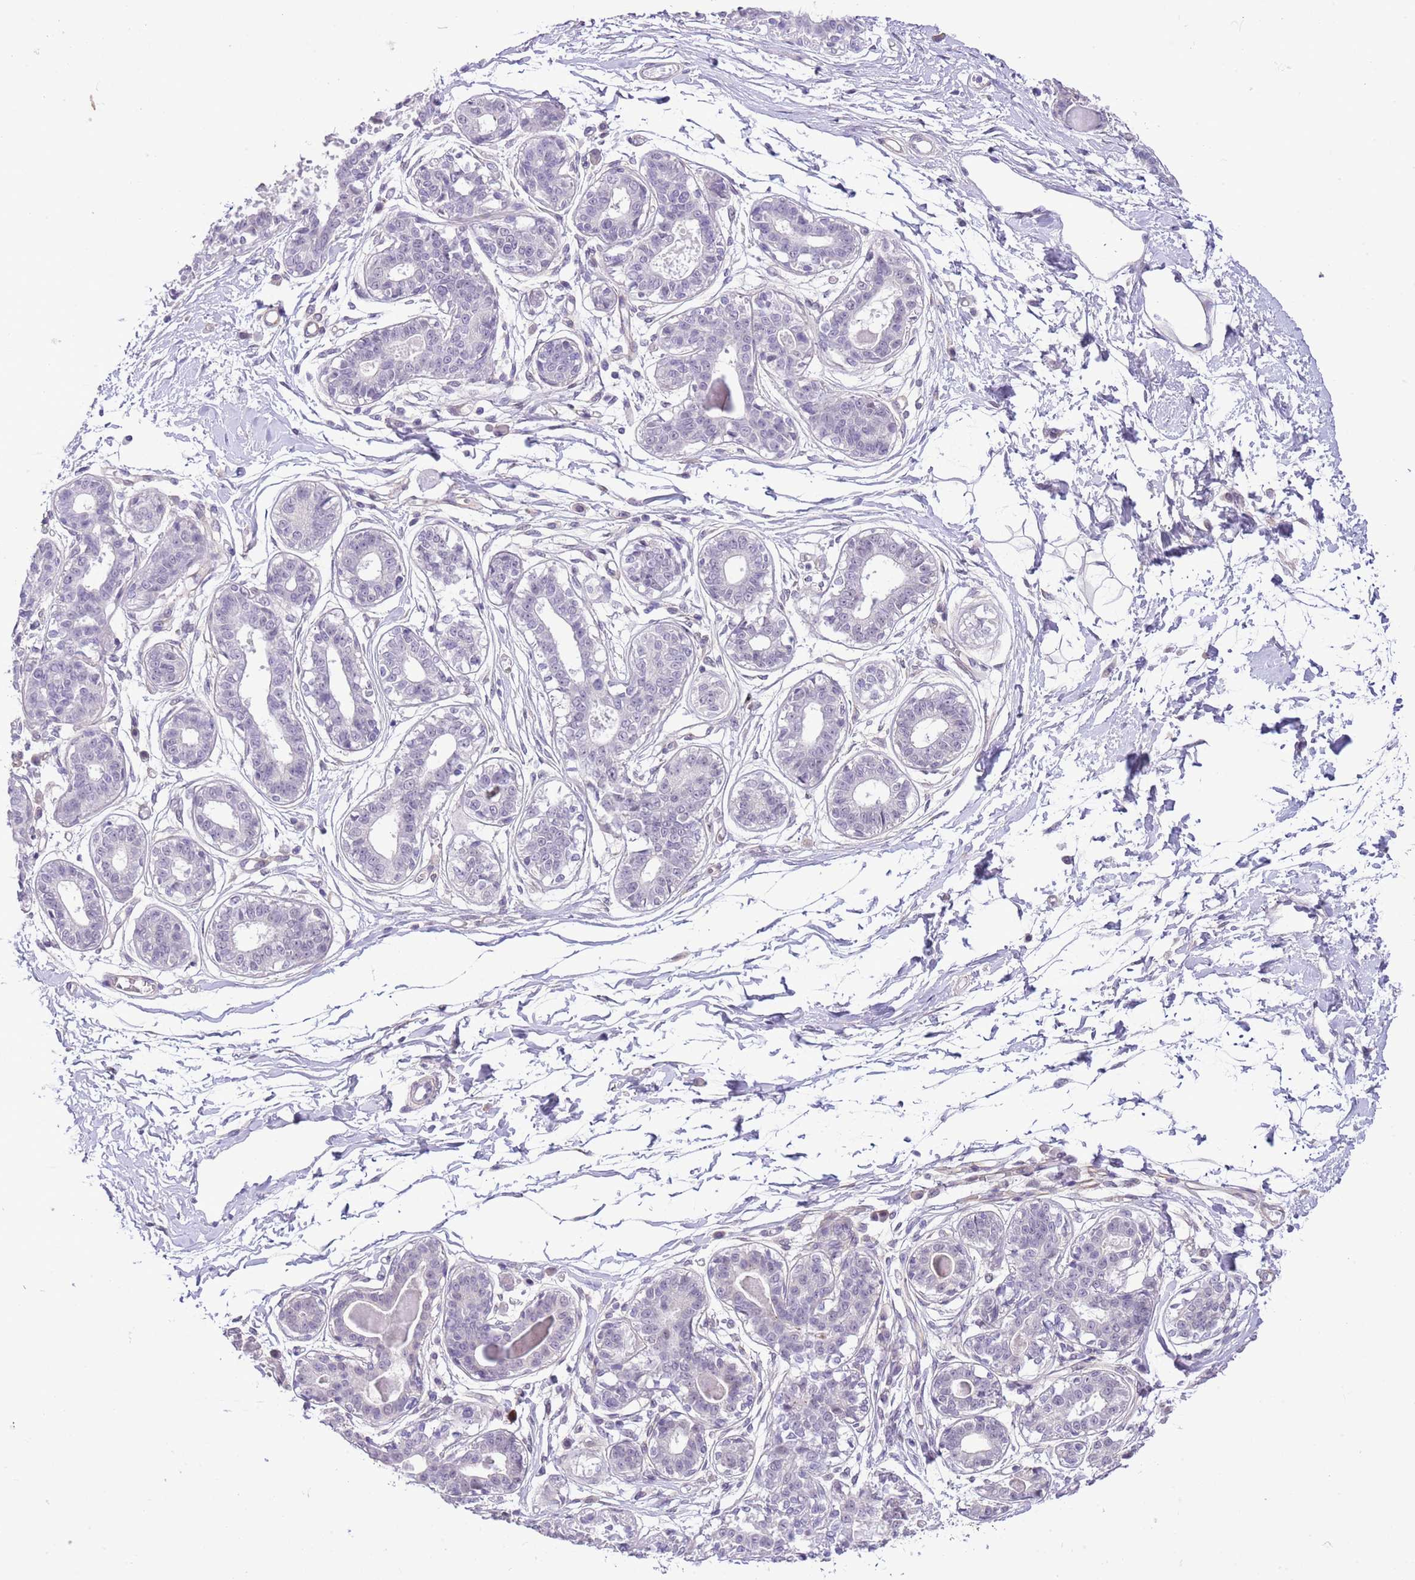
{"staining": {"intensity": "negative", "quantity": "none", "location": "none"}, "tissue": "breast", "cell_type": "Adipocytes", "image_type": "normal", "snomed": [{"axis": "morphology", "description": "Normal tissue, NOS"}, {"axis": "topography", "description": "Breast"}], "caption": "IHC micrograph of benign human breast stained for a protein (brown), which demonstrates no staining in adipocytes.", "gene": "MIDN", "patient": {"sex": "female", "age": 45}}